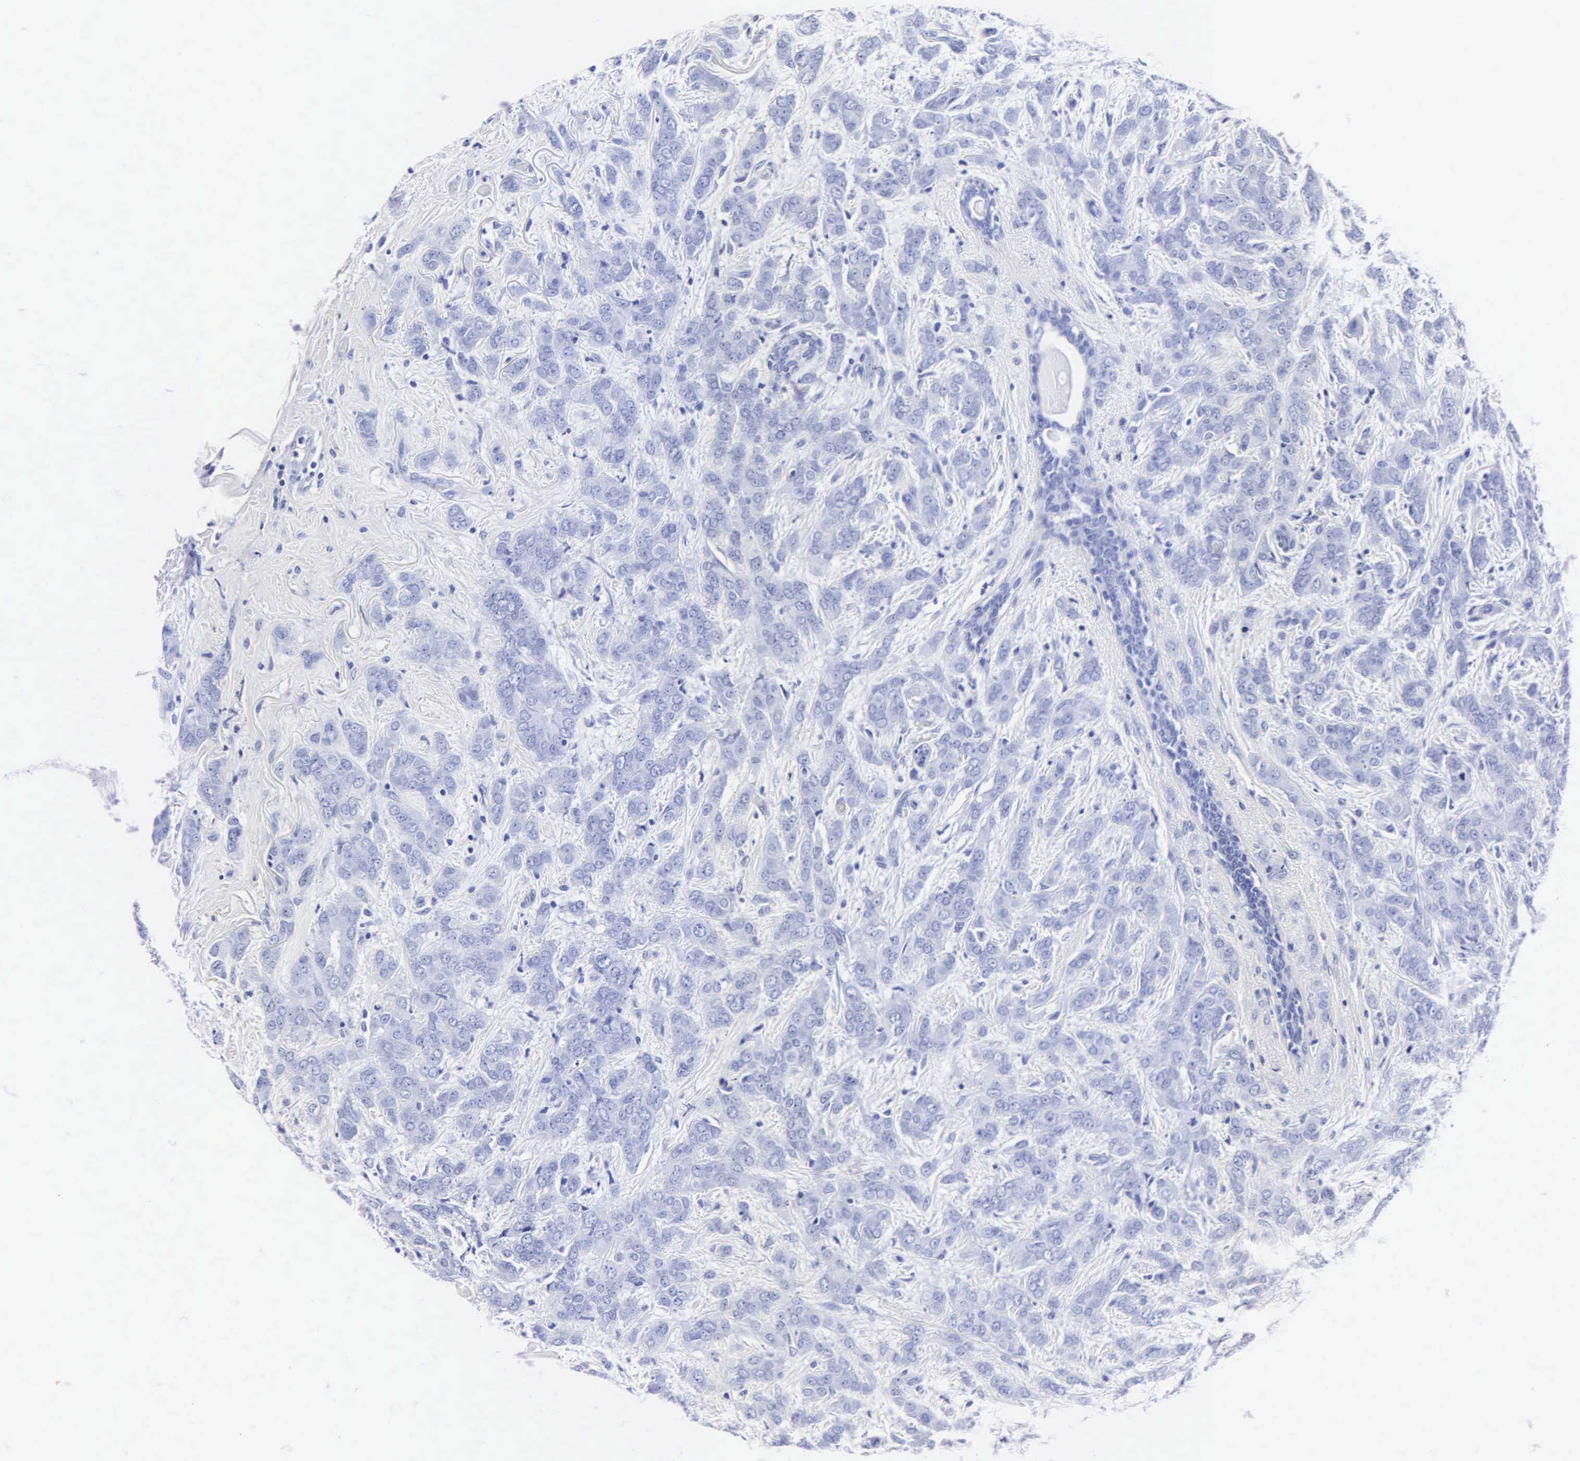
{"staining": {"intensity": "negative", "quantity": "none", "location": "none"}, "tissue": "breast cancer", "cell_type": "Tumor cells", "image_type": "cancer", "snomed": [{"axis": "morphology", "description": "Duct carcinoma"}, {"axis": "topography", "description": "Breast"}], "caption": "Tumor cells are negative for protein expression in human breast cancer (invasive ductal carcinoma). The staining was performed using DAB (3,3'-diaminobenzidine) to visualize the protein expression in brown, while the nuclei were stained in blue with hematoxylin (Magnification: 20x).", "gene": "MB", "patient": {"sex": "female", "age": 53}}